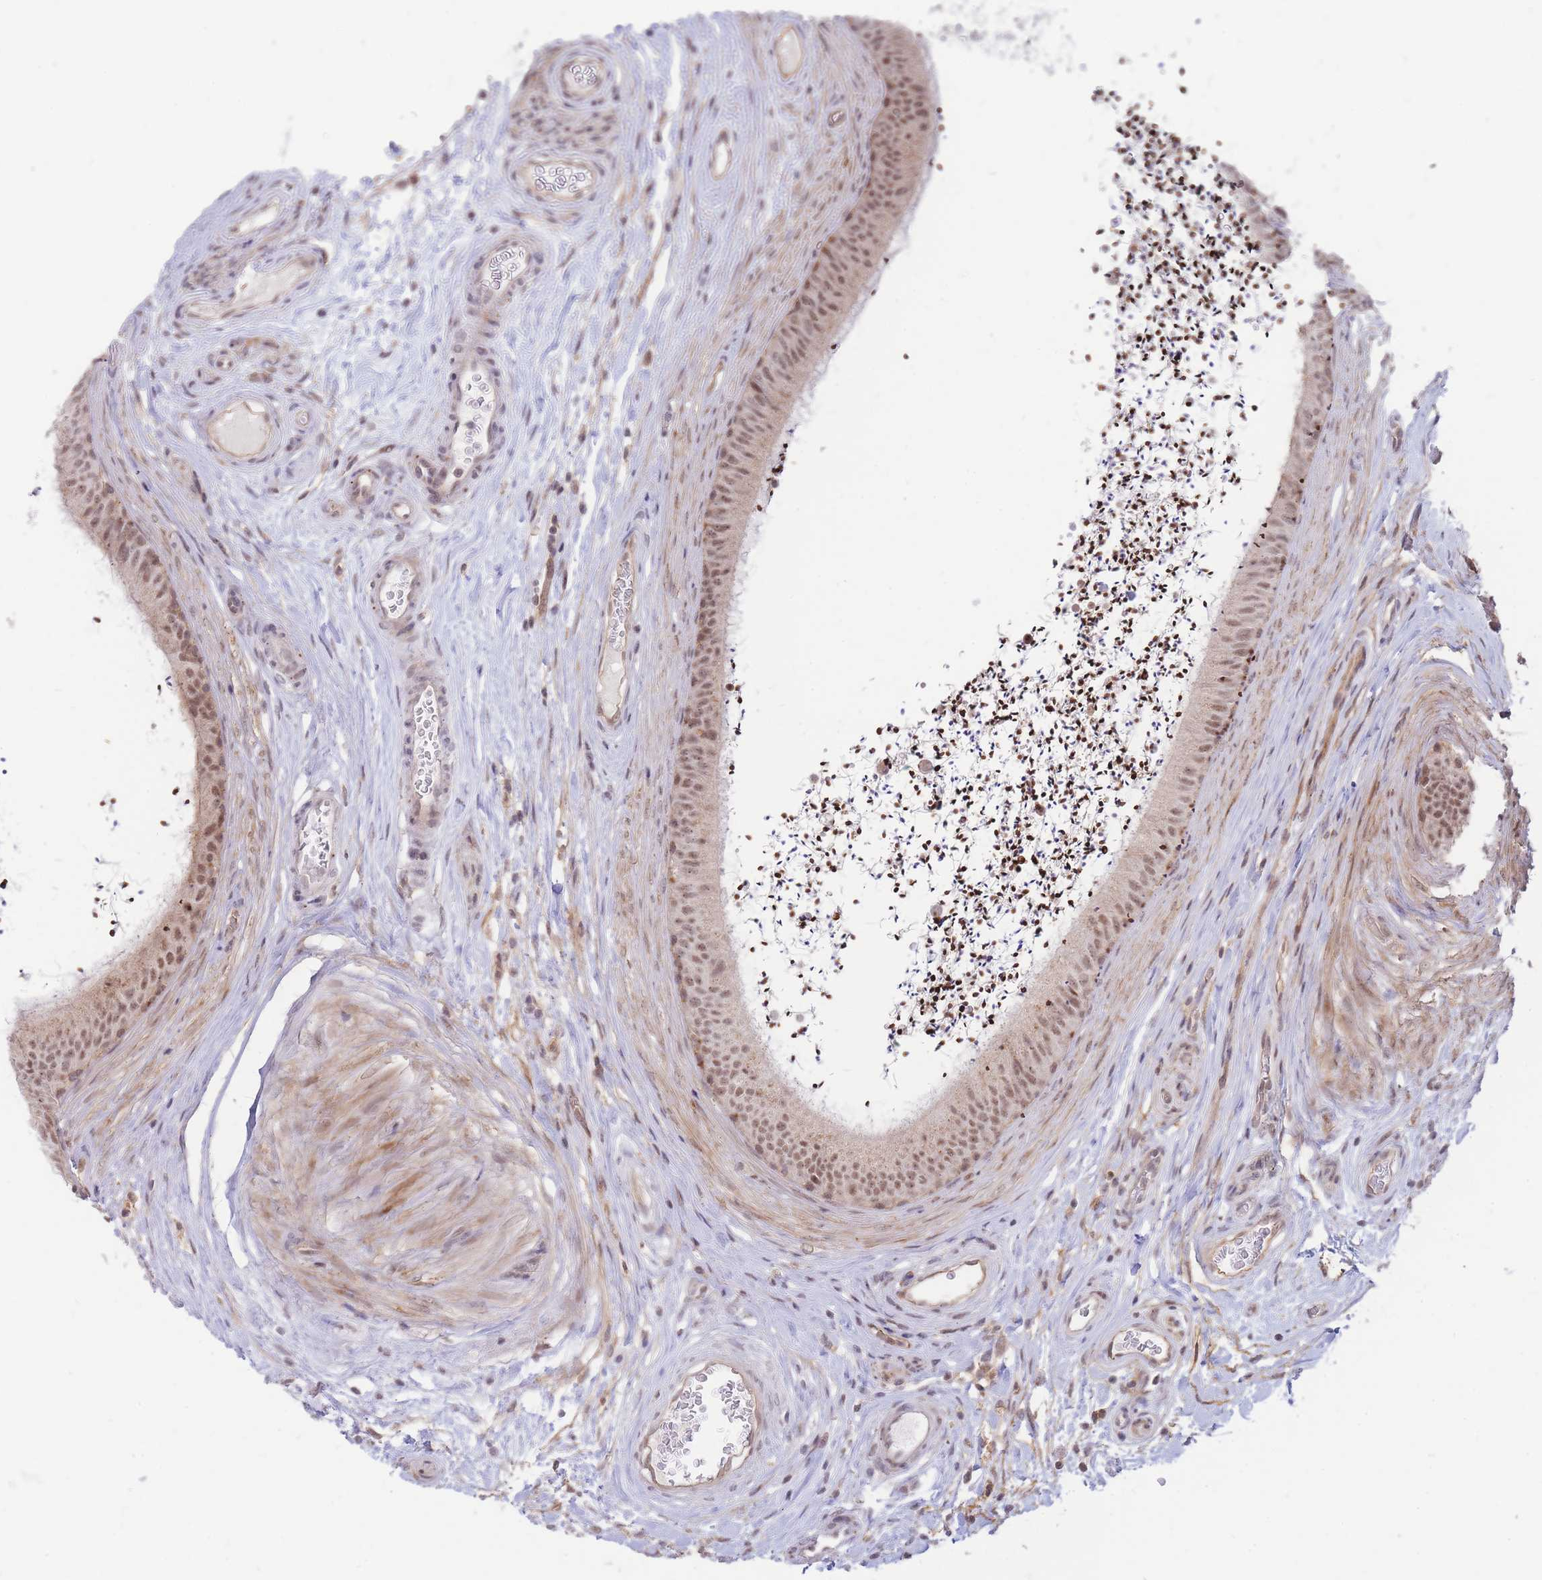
{"staining": {"intensity": "strong", "quantity": "25%-75%", "location": "cytoplasmic/membranous,nuclear"}, "tissue": "epididymis", "cell_type": "Glandular cells", "image_type": "normal", "snomed": [{"axis": "morphology", "description": "Normal tissue, NOS"}, {"axis": "topography", "description": "Testis"}, {"axis": "topography", "description": "Epididymis"}], "caption": "Immunohistochemistry image of normal epididymis: human epididymis stained using immunohistochemistry shows high levels of strong protein expression localized specifically in the cytoplasmic/membranous,nuclear of glandular cells, appearing as a cytoplasmic/membranous,nuclear brown color.", "gene": "BOD1L1", "patient": {"sex": "male", "age": 41}}